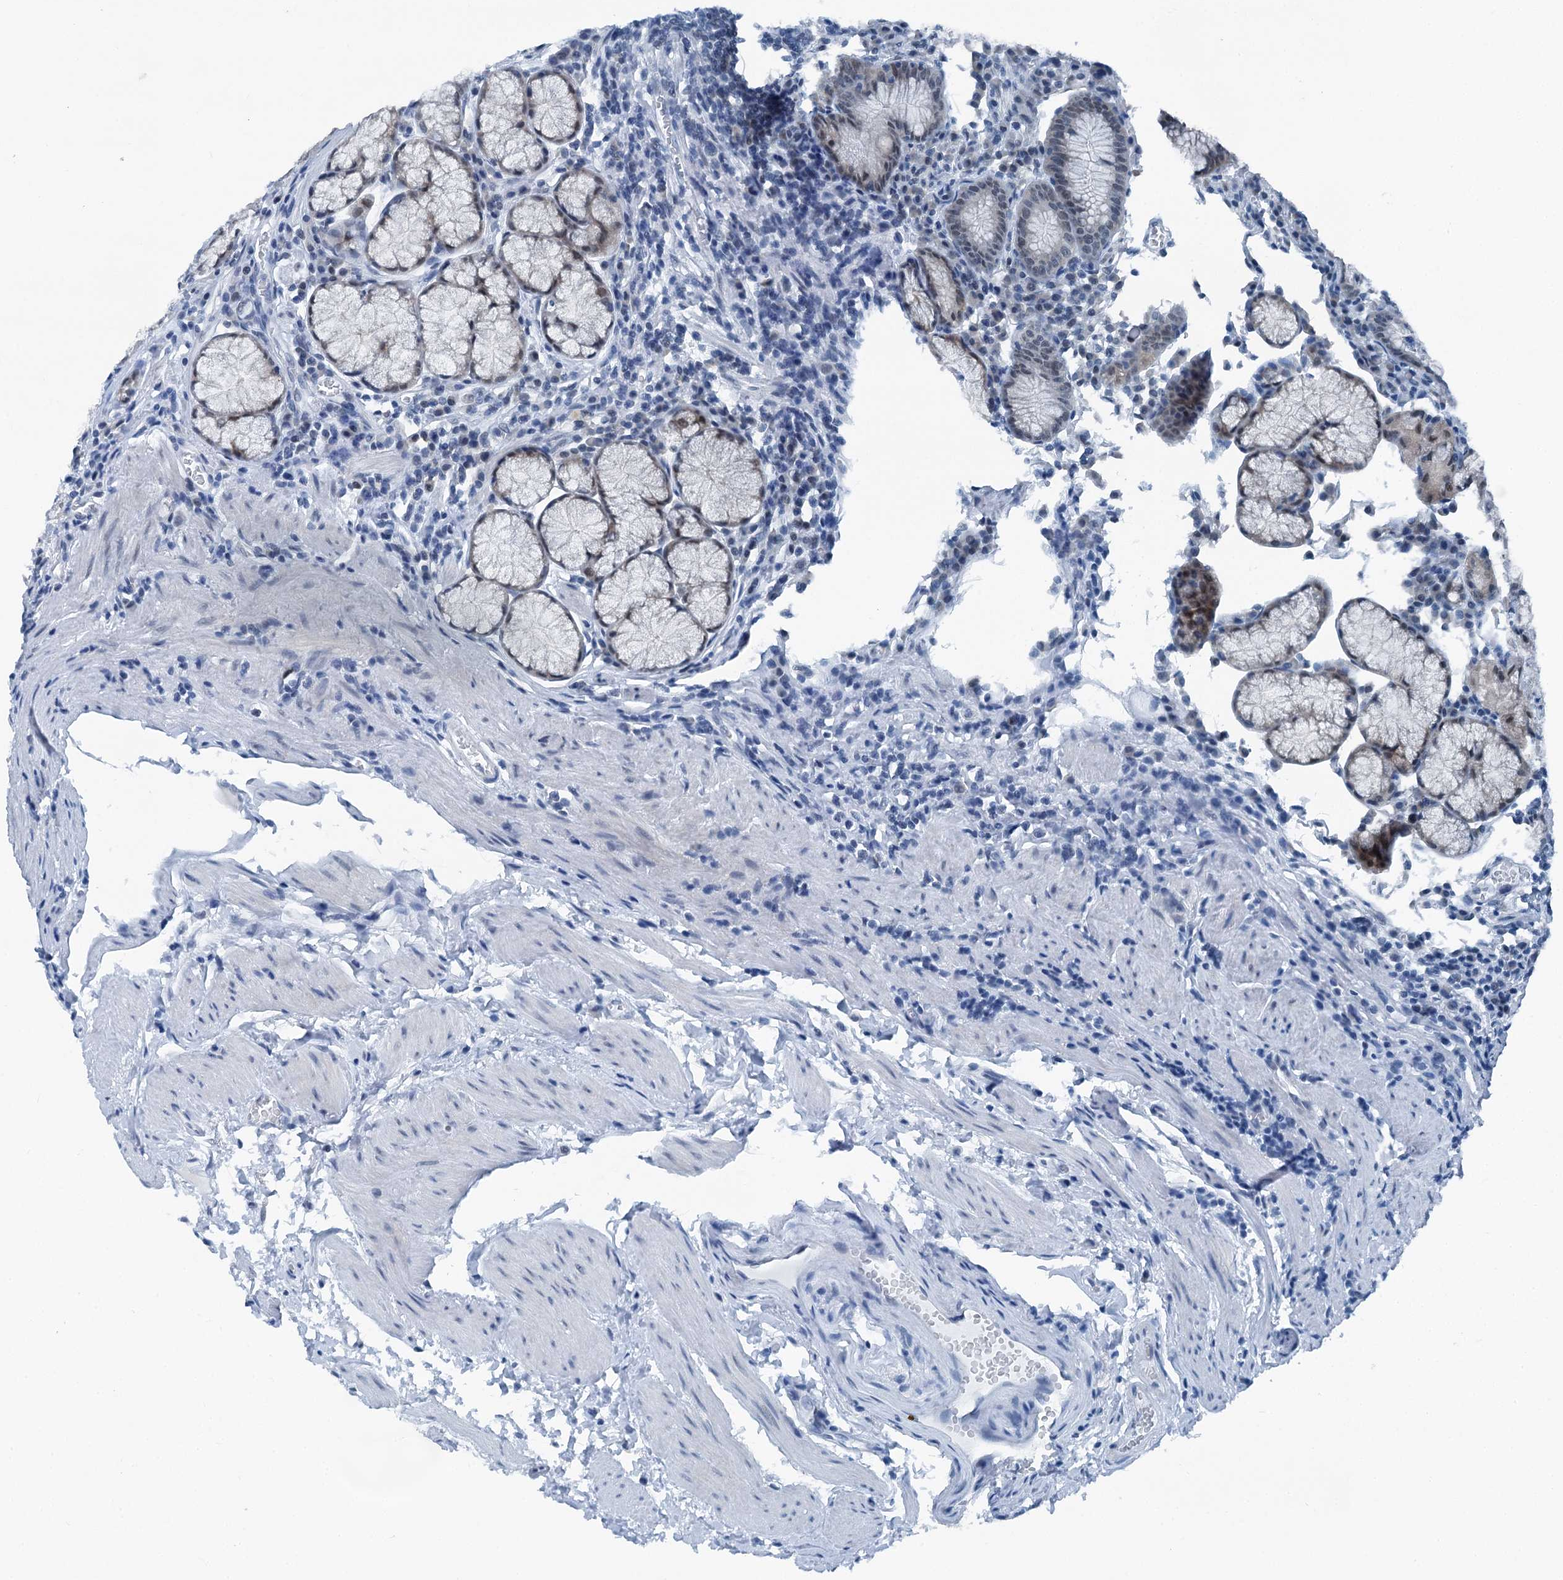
{"staining": {"intensity": "moderate", "quantity": "<25%", "location": "nuclear"}, "tissue": "stomach", "cell_type": "Glandular cells", "image_type": "normal", "snomed": [{"axis": "morphology", "description": "Normal tissue, NOS"}, {"axis": "topography", "description": "Stomach"}], "caption": "Moderate nuclear expression for a protein is seen in about <25% of glandular cells of unremarkable stomach using IHC.", "gene": "TRPT1", "patient": {"sex": "male", "age": 55}}